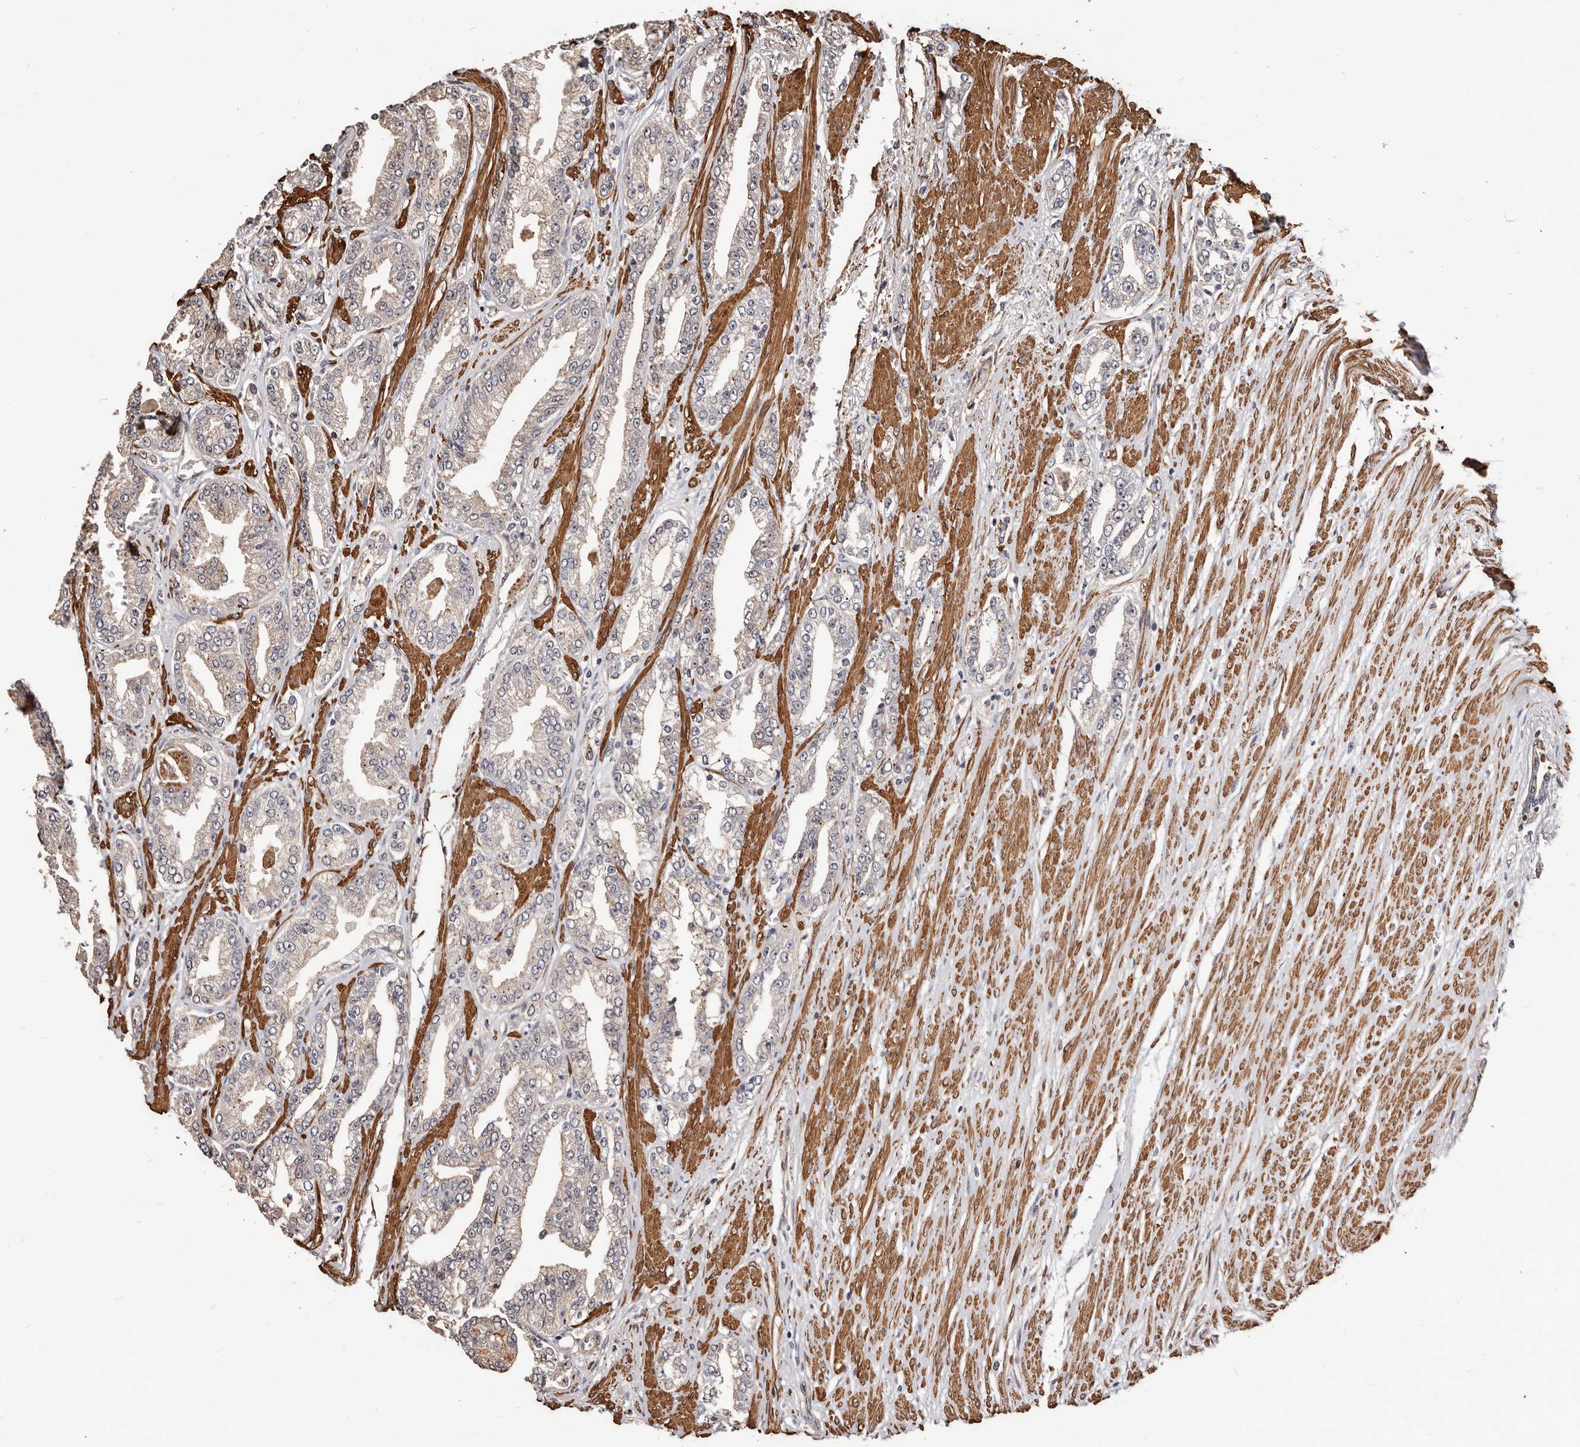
{"staining": {"intensity": "negative", "quantity": "none", "location": "none"}, "tissue": "prostate cancer", "cell_type": "Tumor cells", "image_type": "cancer", "snomed": [{"axis": "morphology", "description": "Adenocarcinoma, High grade"}, {"axis": "topography", "description": "Prostate"}], "caption": "High magnification brightfield microscopy of prostate high-grade adenocarcinoma stained with DAB (3,3'-diaminobenzidine) (brown) and counterstained with hematoxylin (blue): tumor cells show no significant positivity. (Brightfield microscopy of DAB (3,3'-diaminobenzidine) immunohistochemistry (IHC) at high magnification).", "gene": "TRIP13", "patient": {"sex": "male", "age": 71}}